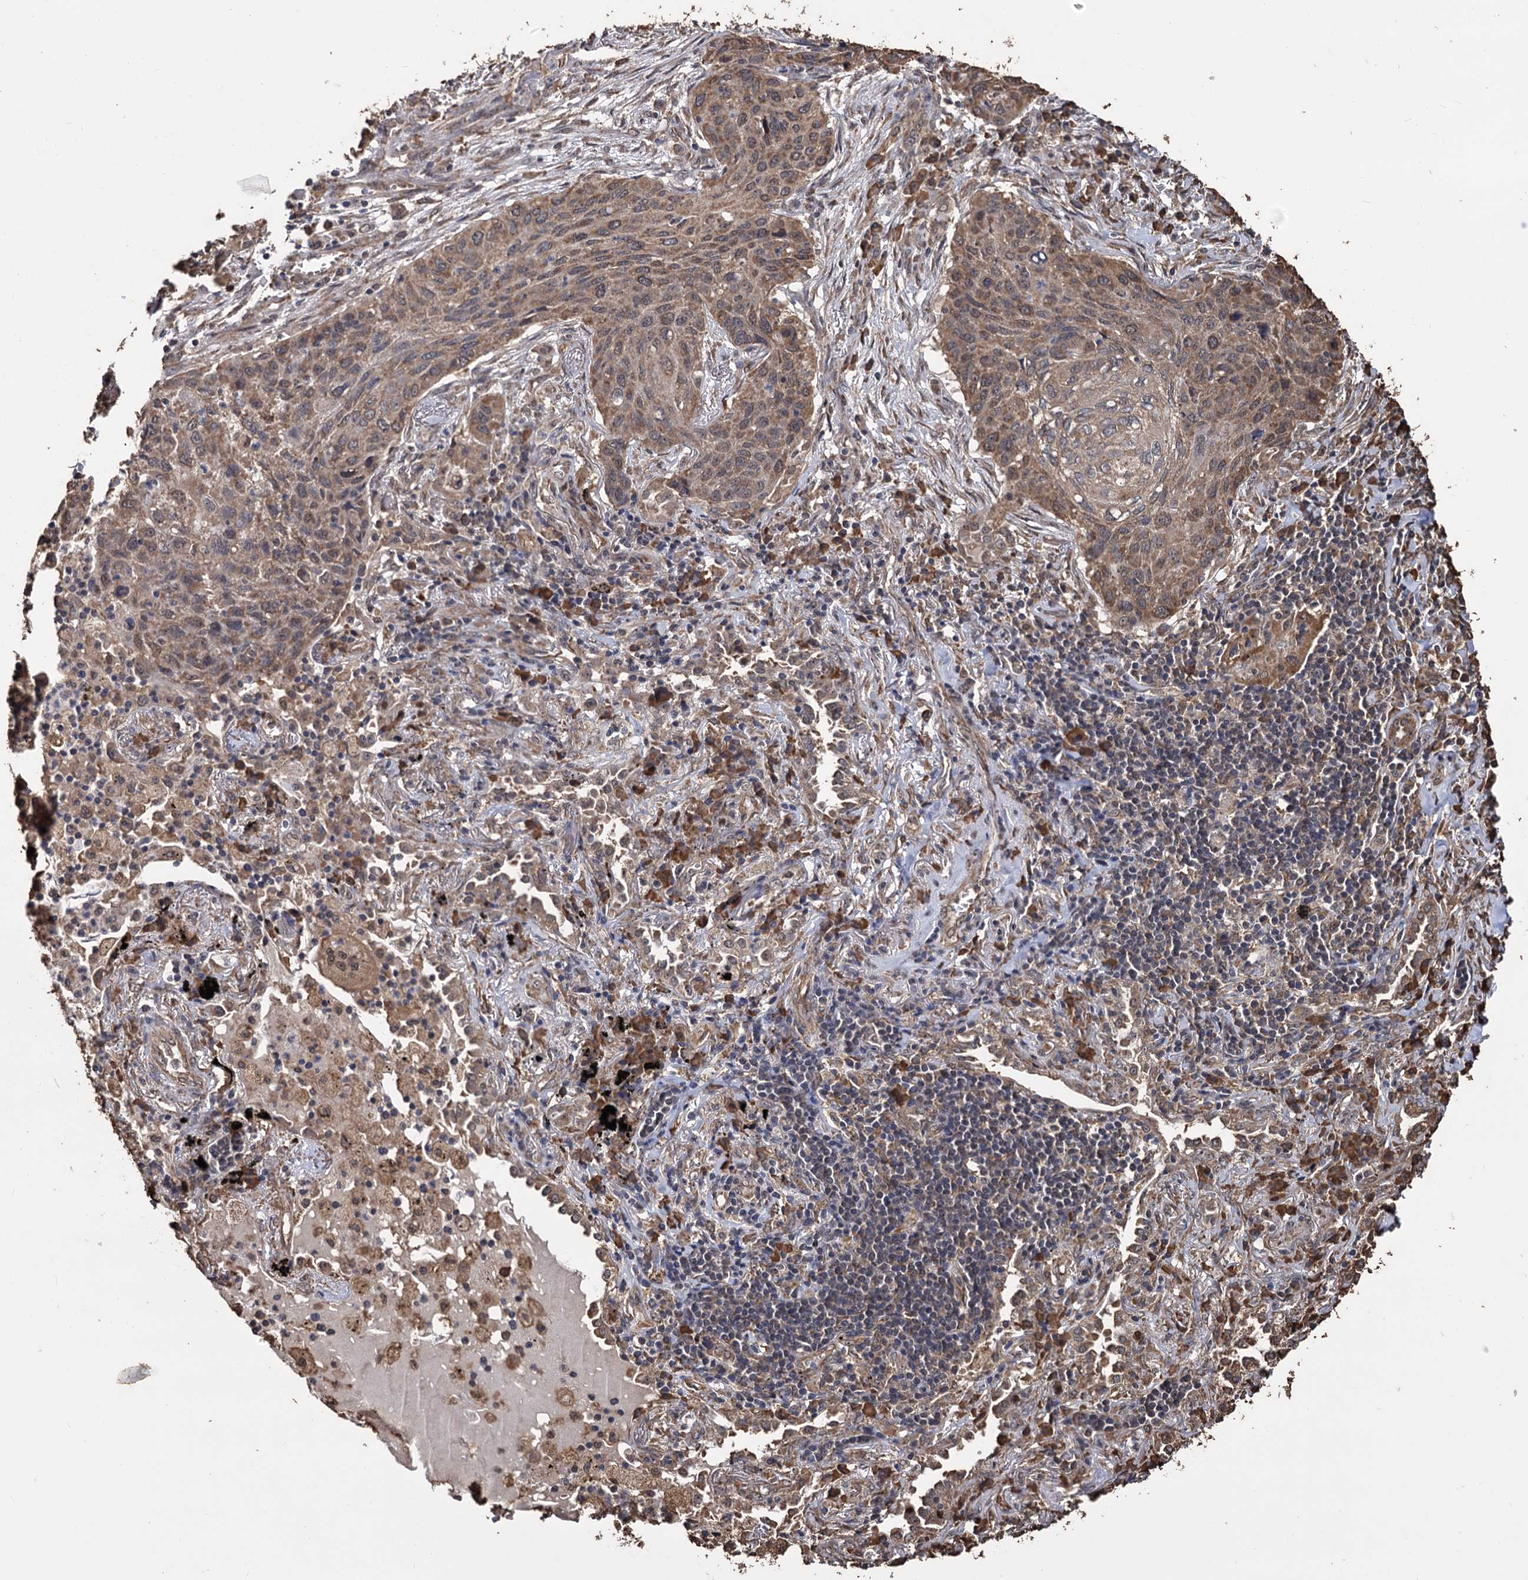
{"staining": {"intensity": "moderate", "quantity": ">75%", "location": "cytoplasmic/membranous"}, "tissue": "lung cancer", "cell_type": "Tumor cells", "image_type": "cancer", "snomed": [{"axis": "morphology", "description": "Squamous cell carcinoma, NOS"}, {"axis": "topography", "description": "Lung"}], "caption": "An image of lung cancer (squamous cell carcinoma) stained for a protein displays moderate cytoplasmic/membranous brown staining in tumor cells.", "gene": "TBC1D12", "patient": {"sex": "female", "age": 63}}